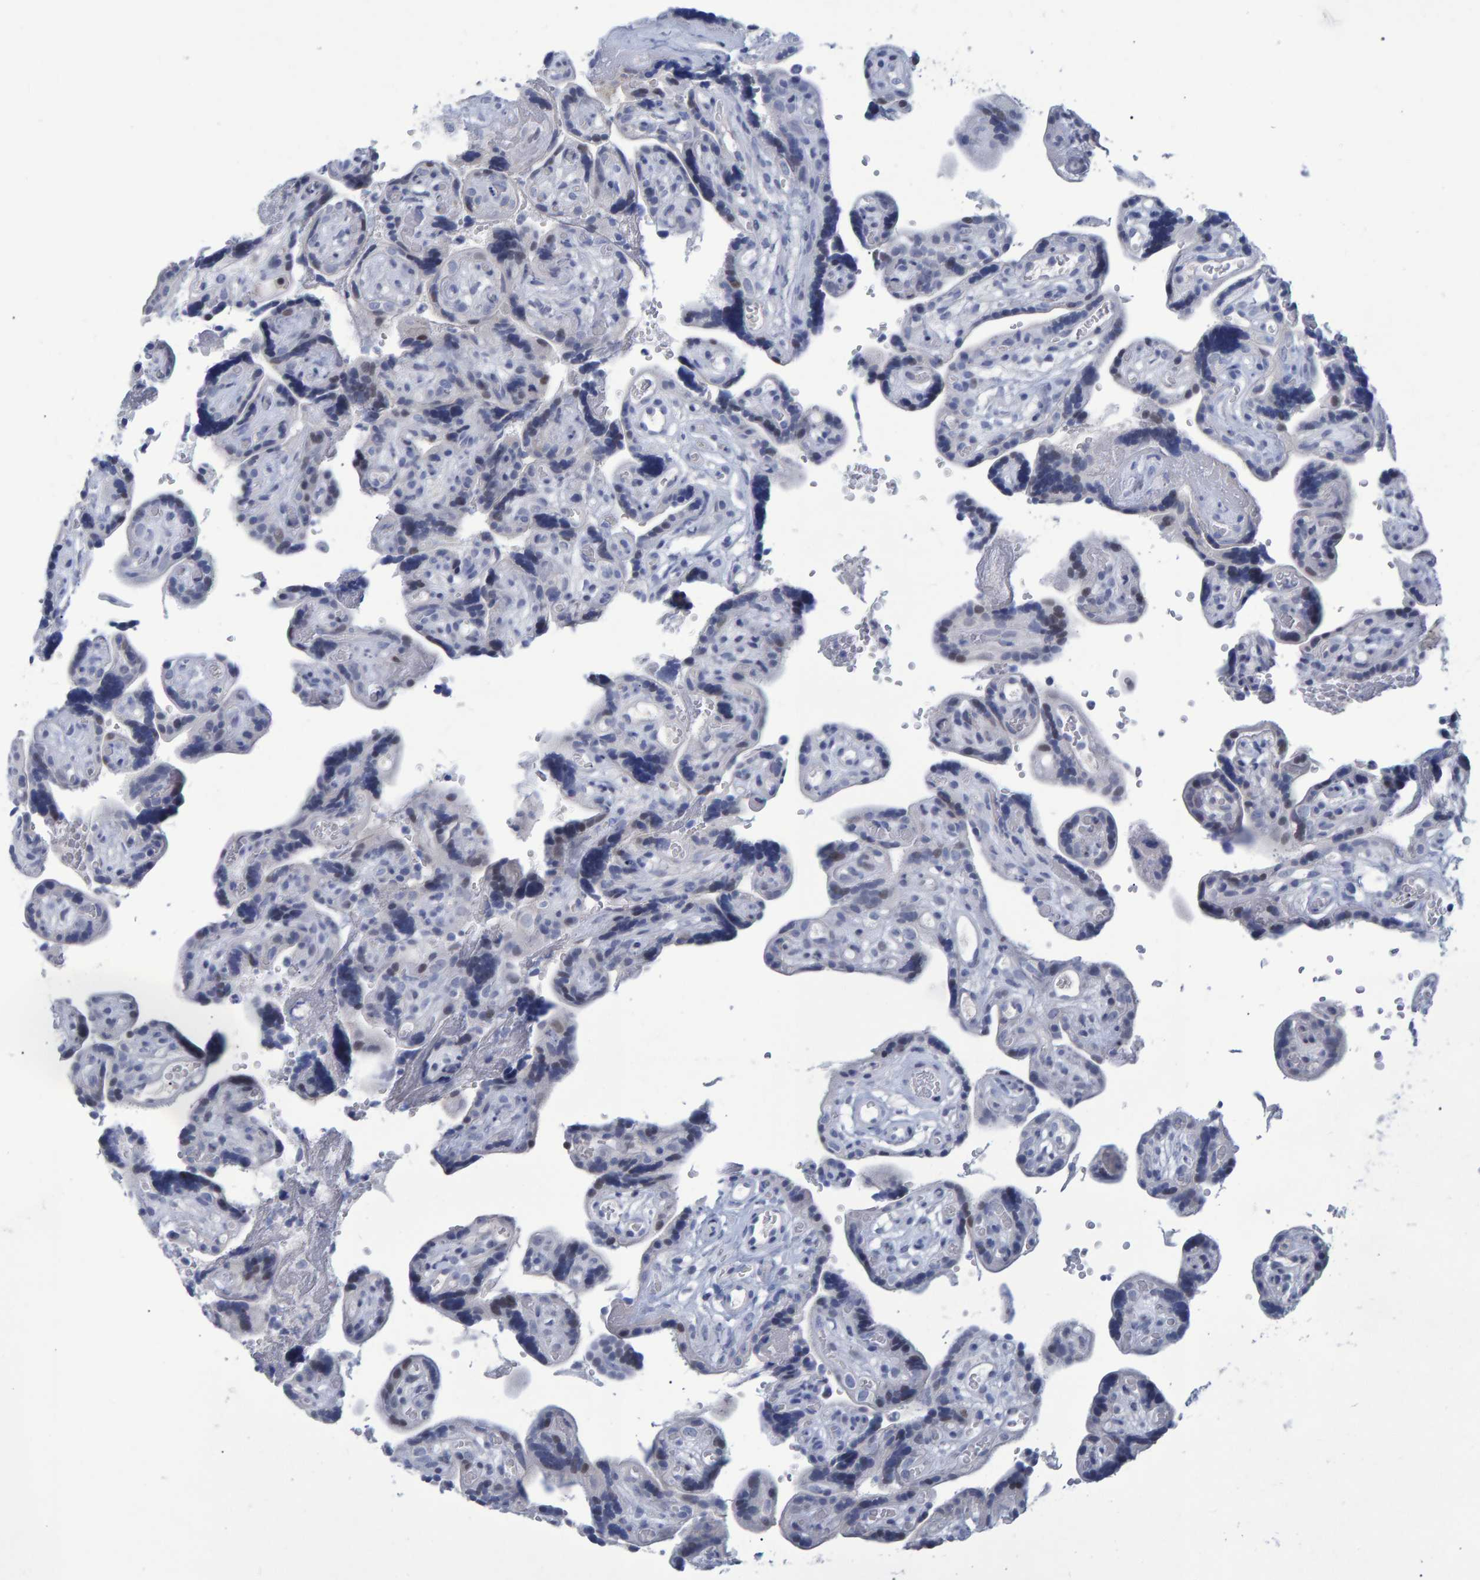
{"staining": {"intensity": "negative", "quantity": "none", "location": "none"}, "tissue": "placenta", "cell_type": "Decidual cells", "image_type": "normal", "snomed": [{"axis": "morphology", "description": "Normal tissue, NOS"}, {"axis": "topography", "description": "Placenta"}], "caption": "High power microscopy micrograph of an immunohistochemistry (IHC) image of benign placenta, revealing no significant positivity in decidual cells.", "gene": "PROCA1", "patient": {"sex": "female", "age": 30}}